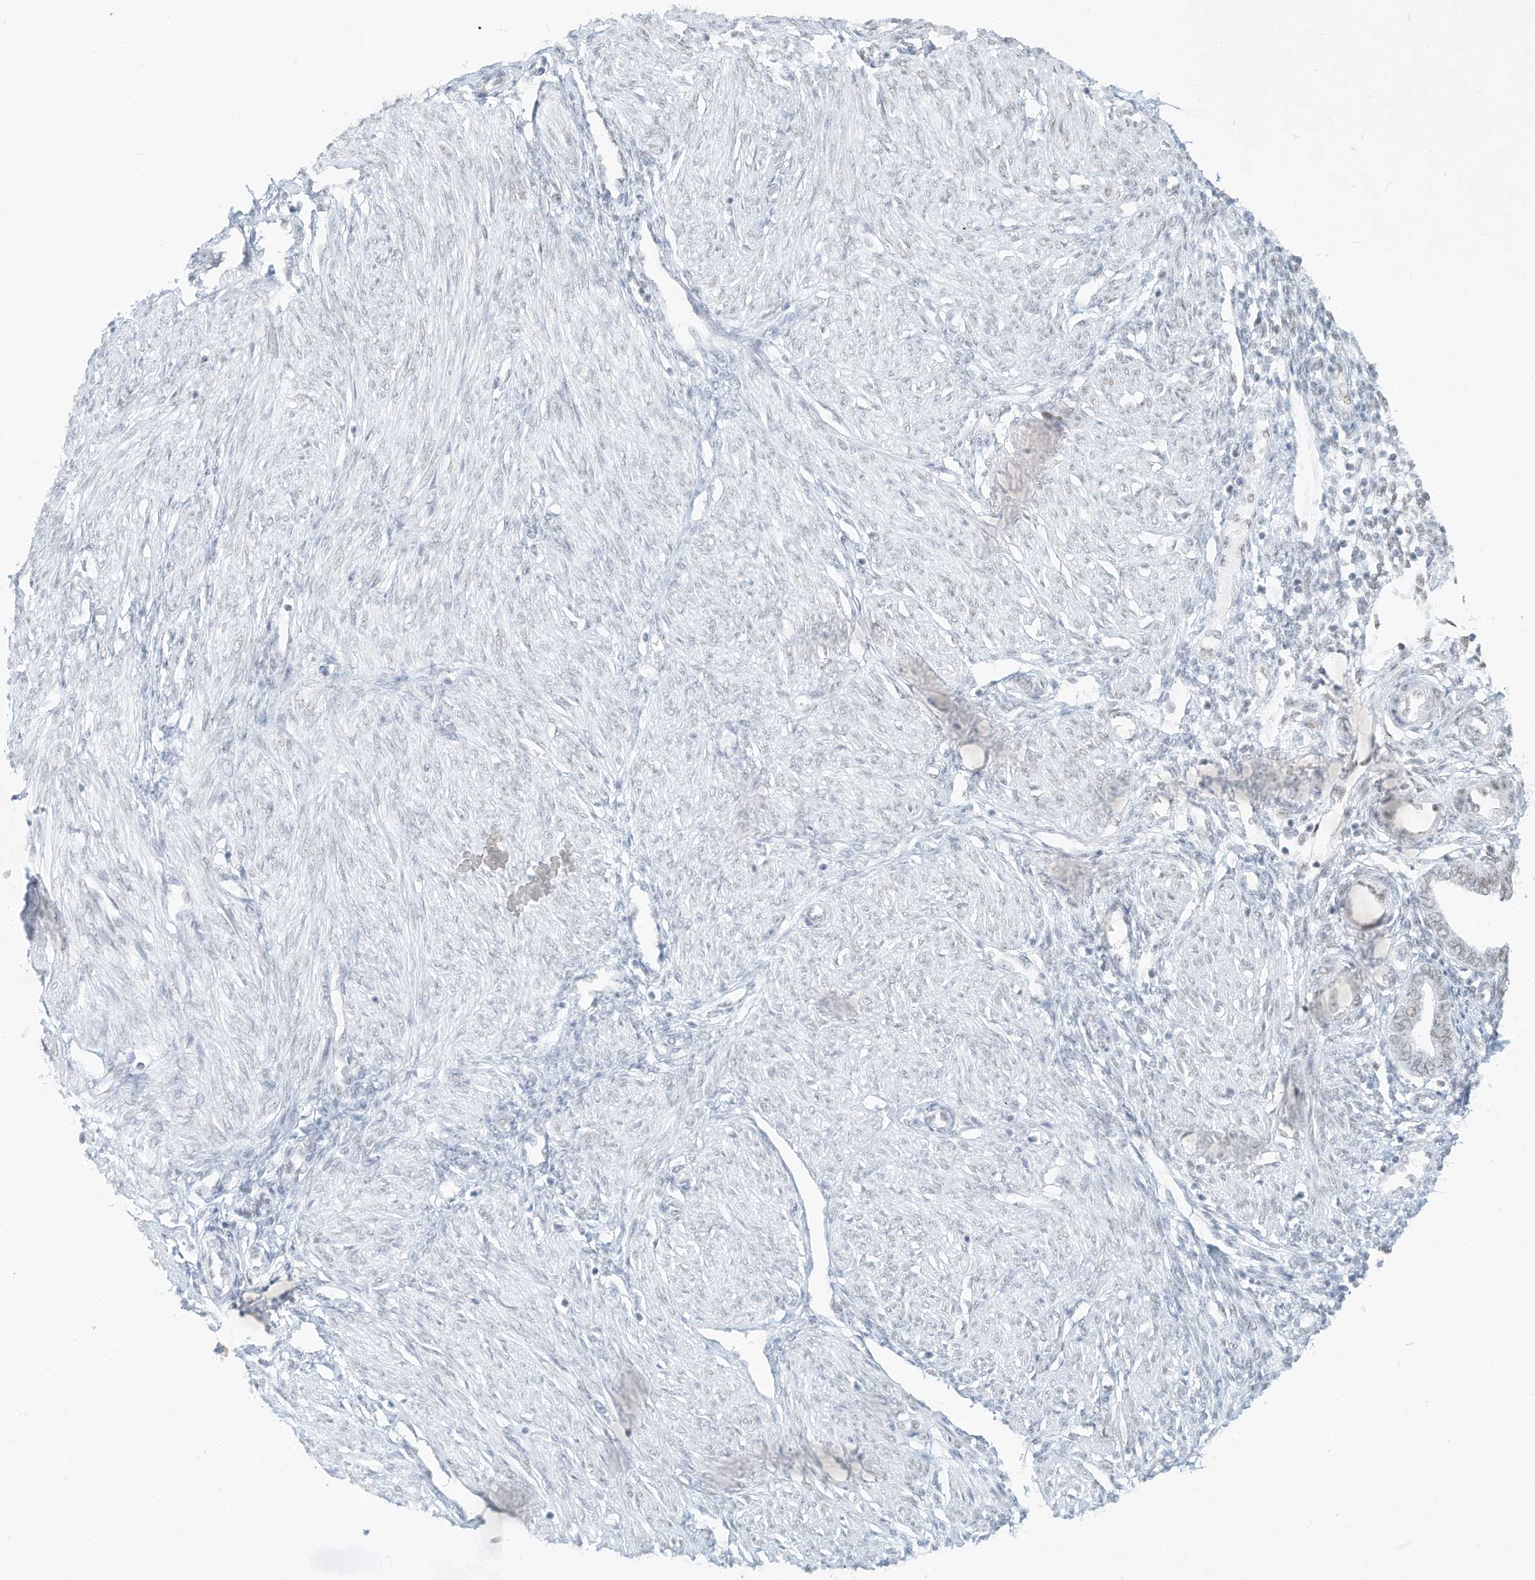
{"staining": {"intensity": "negative", "quantity": "none", "location": "none"}, "tissue": "endometrium", "cell_type": "Cells in endometrial stroma", "image_type": "normal", "snomed": [{"axis": "morphology", "description": "Normal tissue, NOS"}, {"axis": "topography", "description": "Endometrium"}], "caption": "Cells in endometrial stroma are negative for brown protein staining in normal endometrium. (DAB (3,3'-diaminobenzidine) immunohistochemistry (IHC) with hematoxylin counter stain).", "gene": "PGC", "patient": {"sex": "female", "age": 53}}